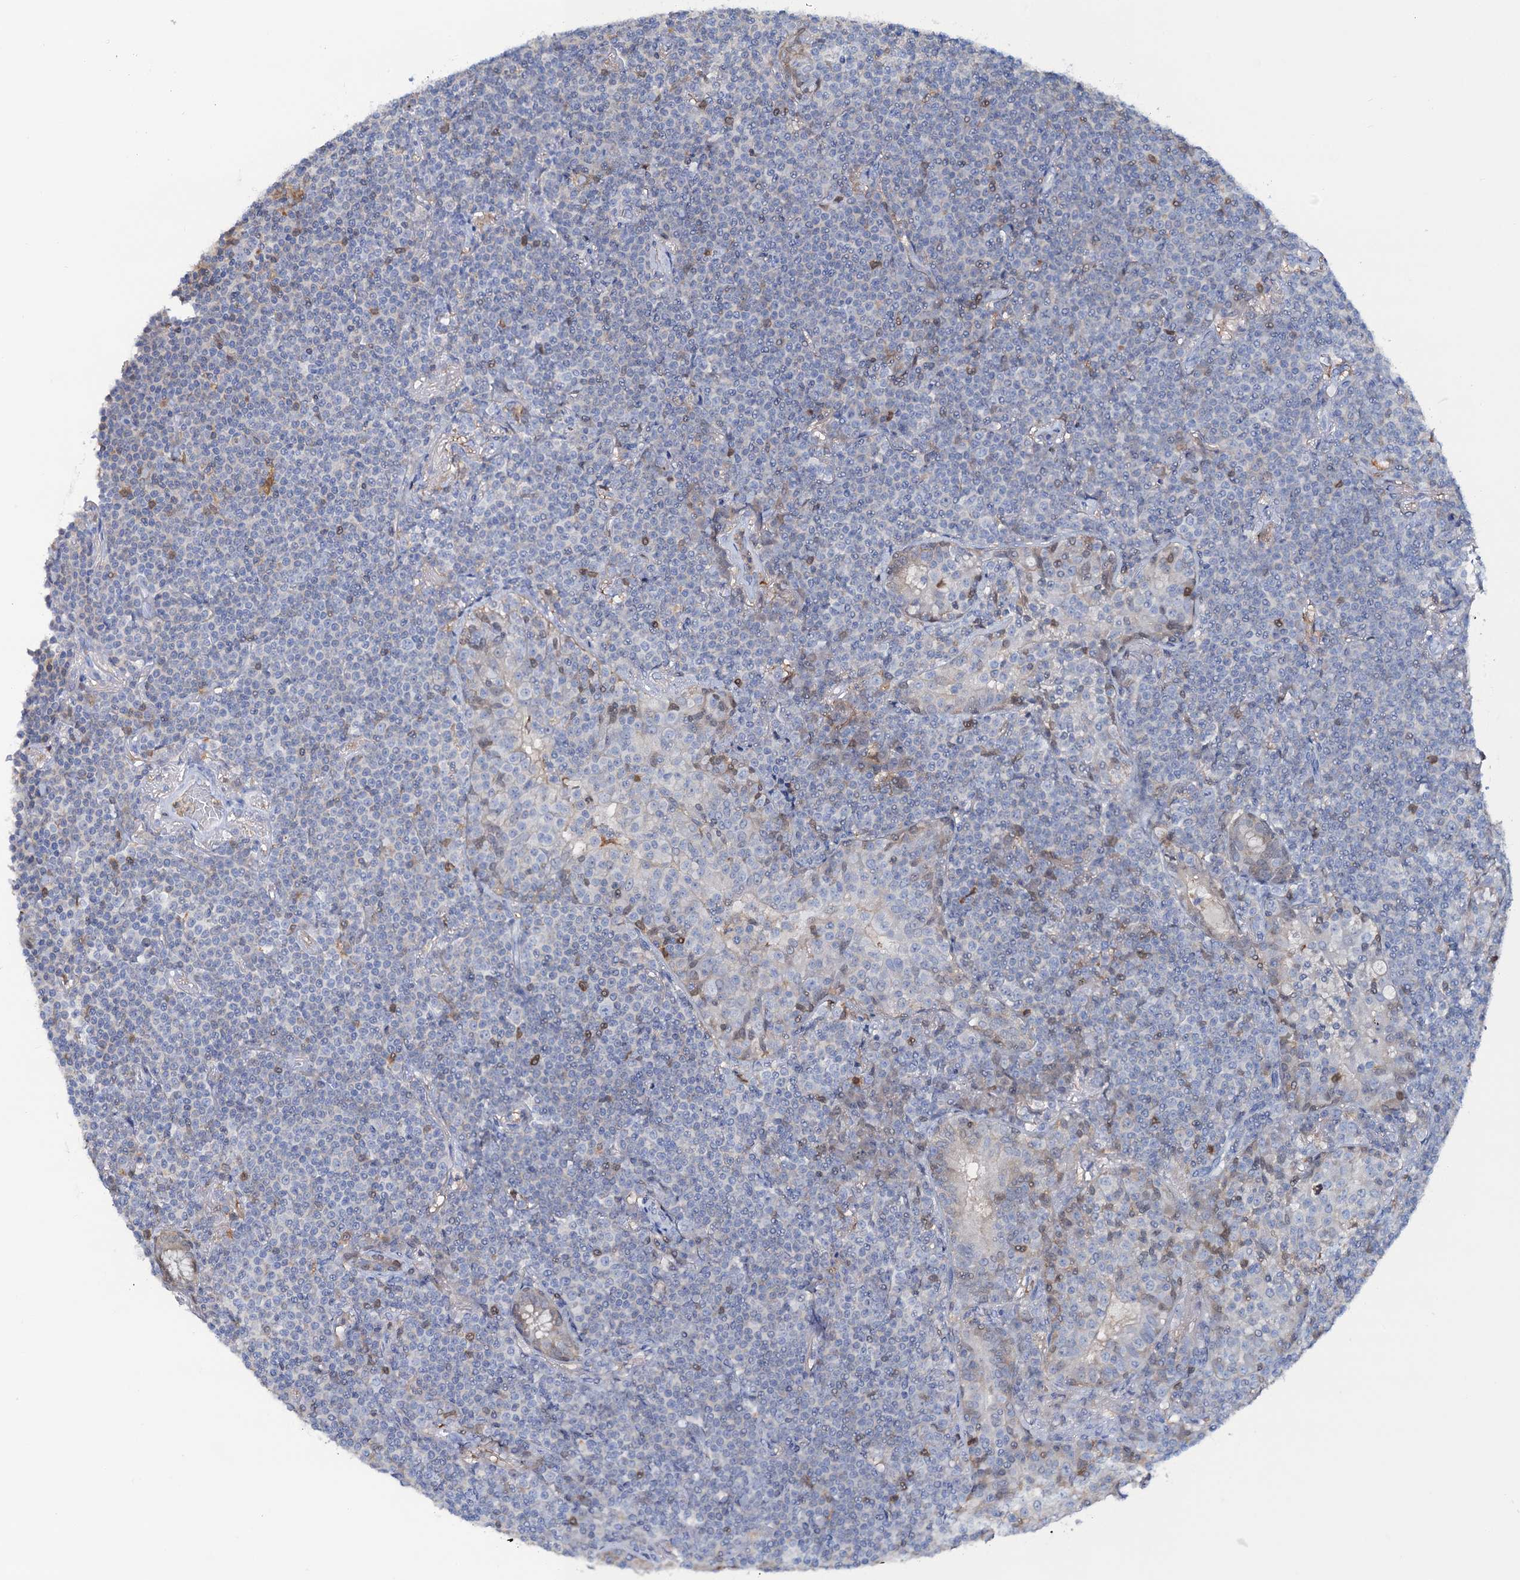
{"staining": {"intensity": "negative", "quantity": "none", "location": "none"}, "tissue": "lymphoma", "cell_type": "Tumor cells", "image_type": "cancer", "snomed": [{"axis": "morphology", "description": "Malignant lymphoma, non-Hodgkin's type, Low grade"}, {"axis": "topography", "description": "Lung"}], "caption": "Tumor cells show no significant protein positivity in malignant lymphoma, non-Hodgkin's type (low-grade).", "gene": "FAH", "patient": {"sex": "female", "age": 71}}